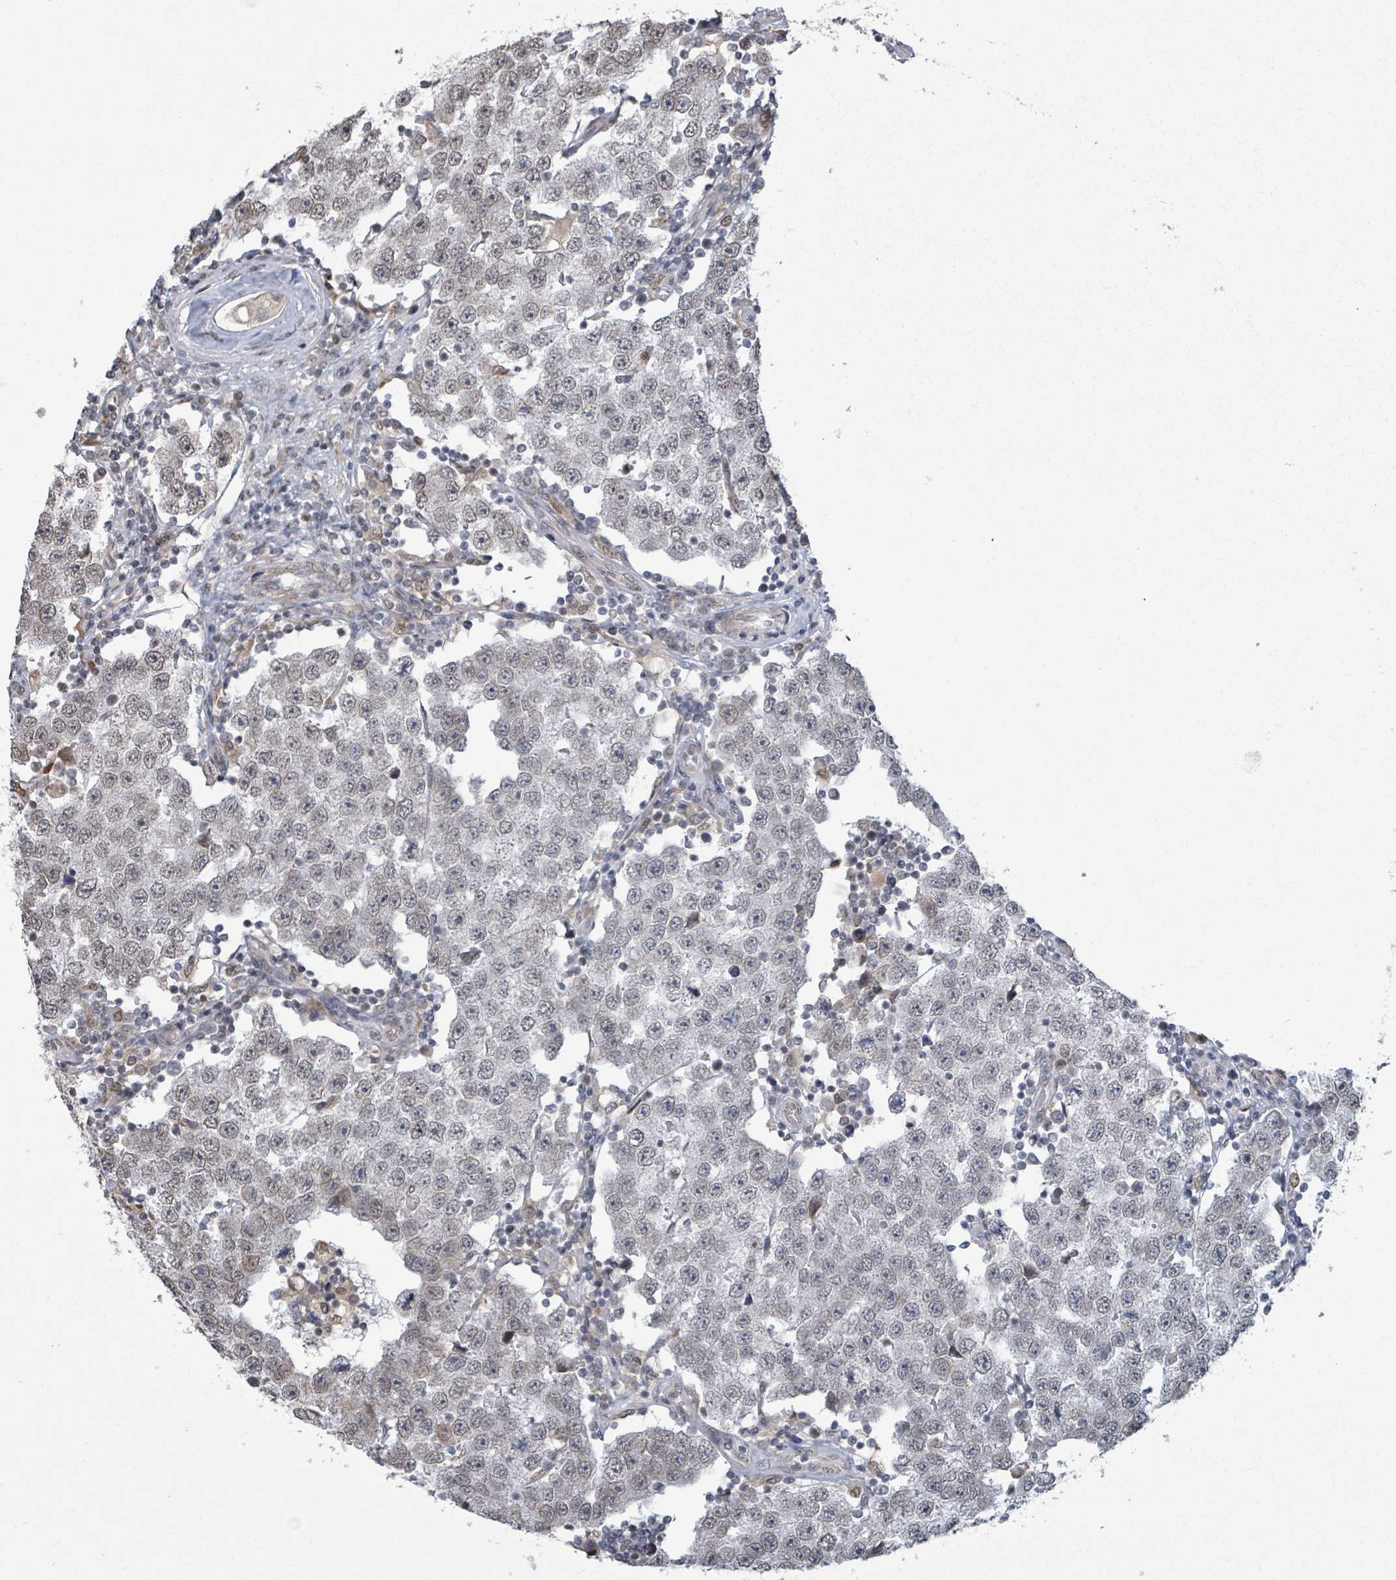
{"staining": {"intensity": "negative", "quantity": "none", "location": "none"}, "tissue": "testis cancer", "cell_type": "Tumor cells", "image_type": "cancer", "snomed": [{"axis": "morphology", "description": "Seminoma, NOS"}, {"axis": "topography", "description": "Testis"}], "caption": "Testis seminoma was stained to show a protein in brown. There is no significant positivity in tumor cells.", "gene": "SBF2", "patient": {"sex": "male", "age": 34}}